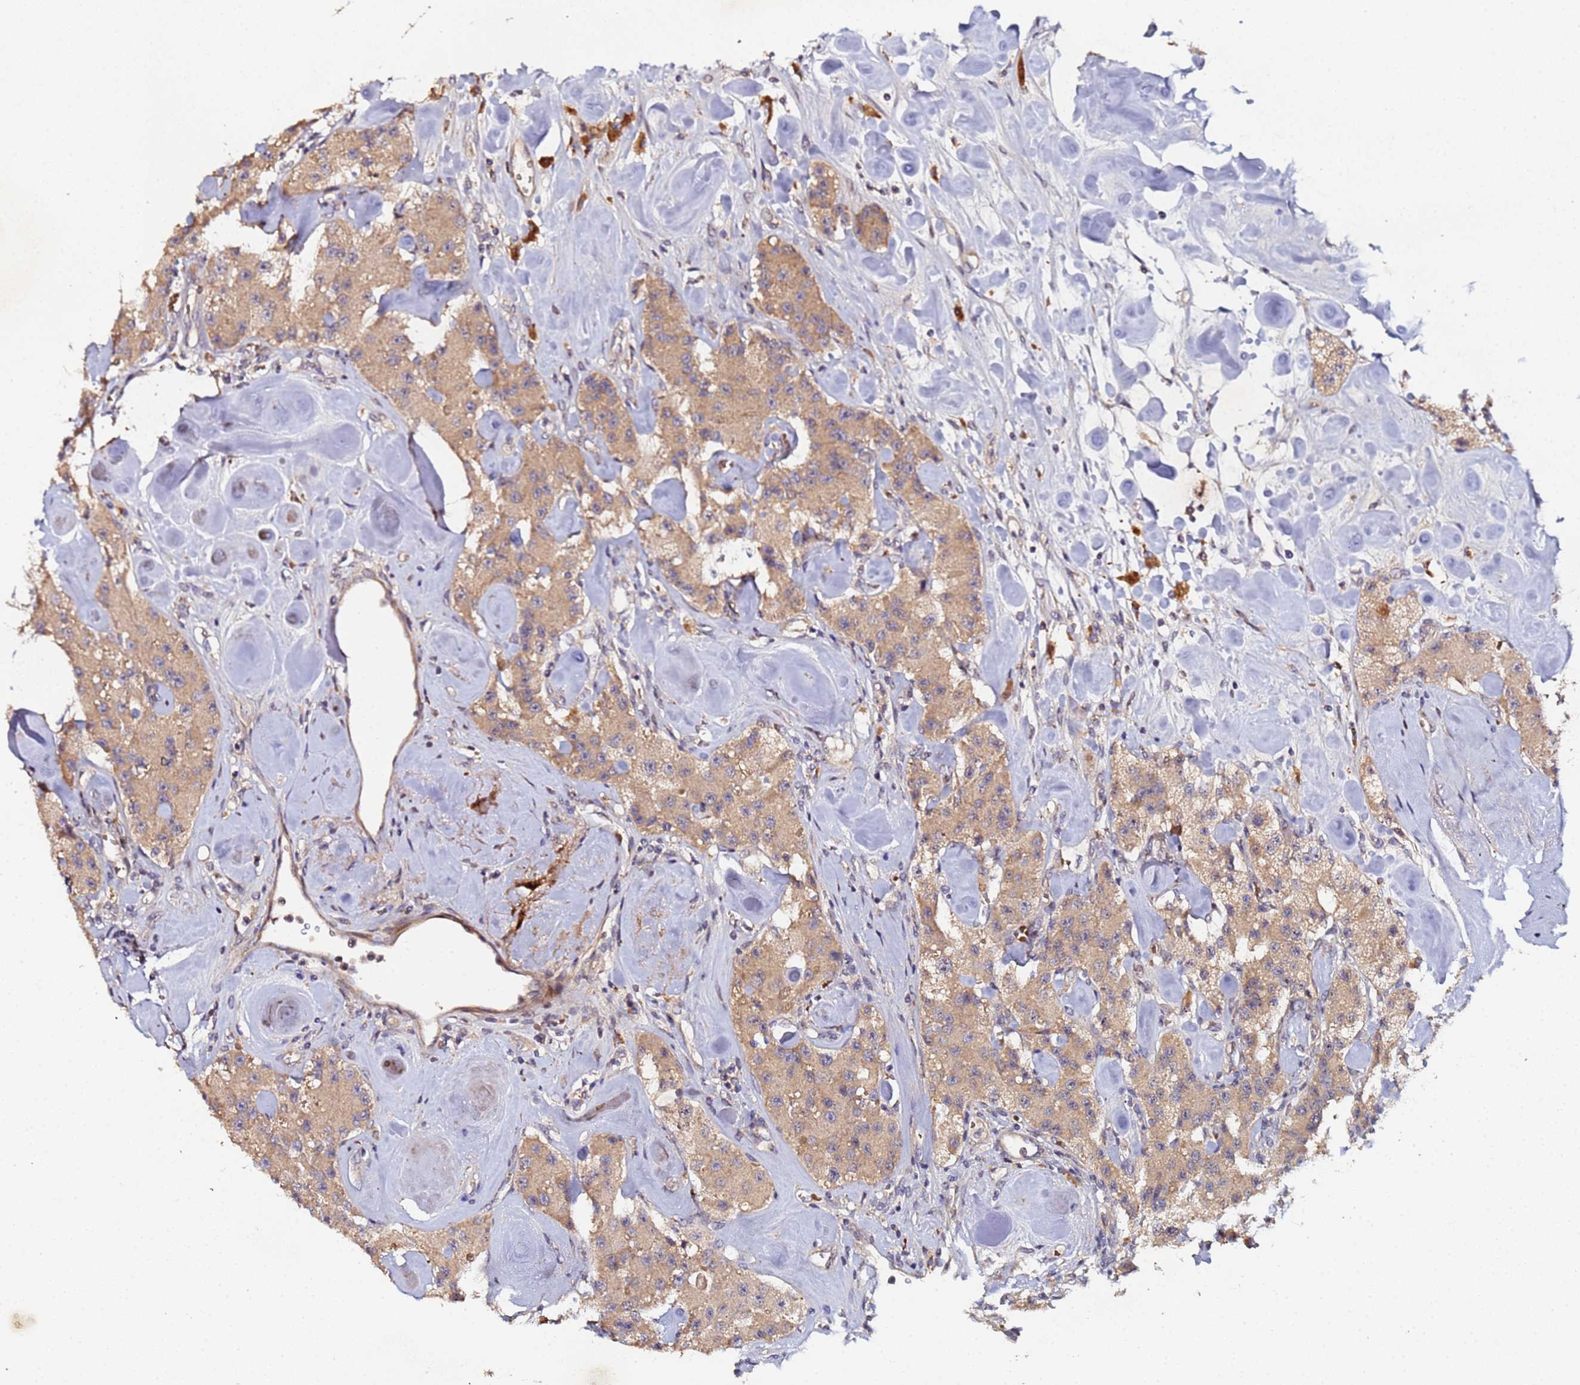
{"staining": {"intensity": "moderate", "quantity": ">75%", "location": "cytoplasmic/membranous"}, "tissue": "carcinoid", "cell_type": "Tumor cells", "image_type": "cancer", "snomed": [{"axis": "morphology", "description": "Carcinoid, malignant, NOS"}, {"axis": "topography", "description": "Pancreas"}], "caption": "Immunohistochemistry (IHC) photomicrograph of neoplastic tissue: malignant carcinoid stained using immunohistochemistry exhibits medium levels of moderate protein expression localized specifically in the cytoplasmic/membranous of tumor cells, appearing as a cytoplasmic/membranous brown color.", "gene": "OSER1", "patient": {"sex": "male", "age": 41}}